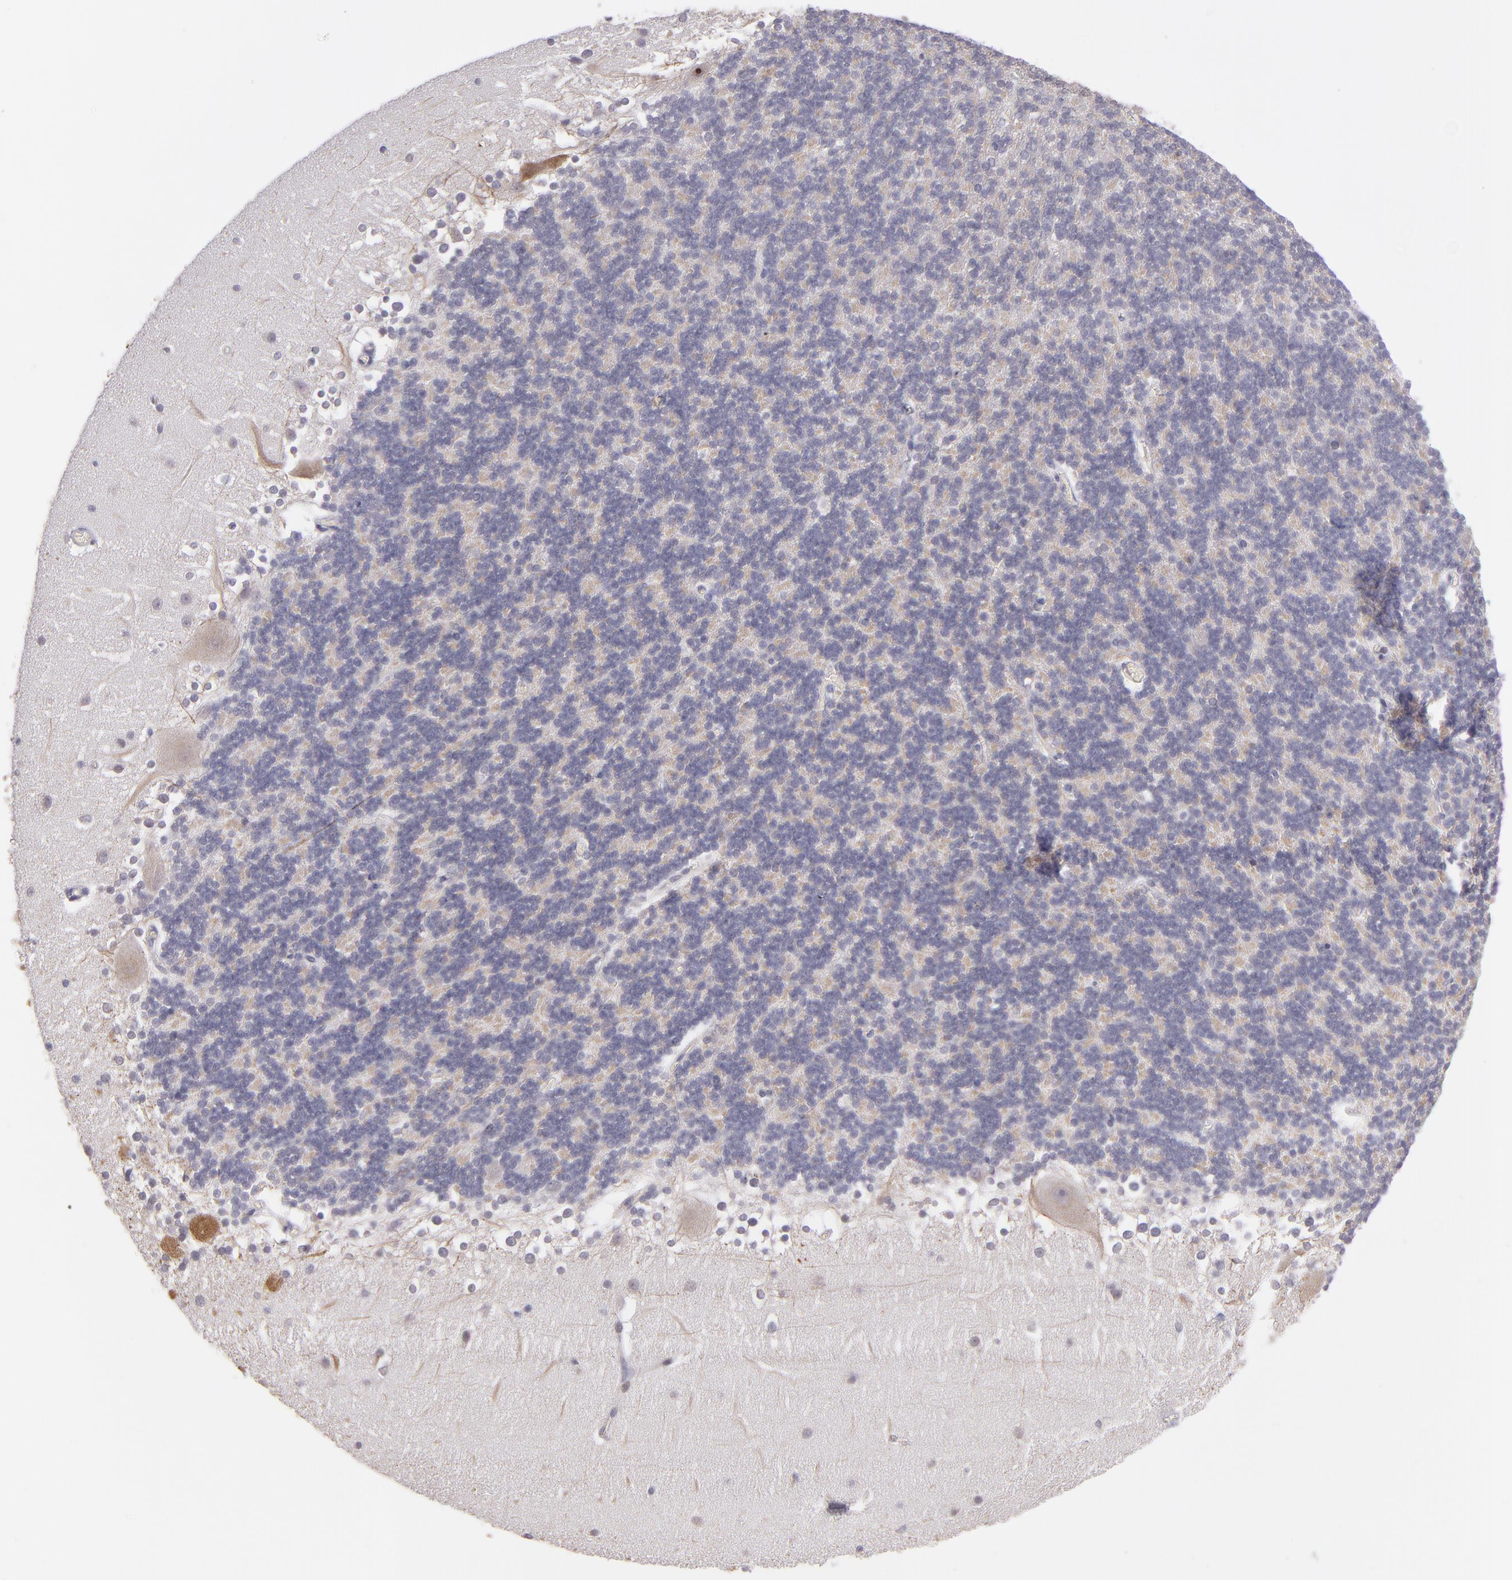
{"staining": {"intensity": "negative", "quantity": "none", "location": "none"}, "tissue": "cerebellum", "cell_type": "Cells in granular layer", "image_type": "normal", "snomed": [{"axis": "morphology", "description": "Normal tissue, NOS"}, {"axis": "topography", "description": "Cerebellum"}], "caption": "The immunohistochemistry micrograph has no significant staining in cells in granular layer of cerebellum. Brightfield microscopy of immunohistochemistry (IHC) stained with DAB (3,3'-diaminobenzidine) (brown) and hematoxylin (blue), captured at high magnification.", "gene": "TRAF3", "patient": {"sex": "female", "age": 19}}